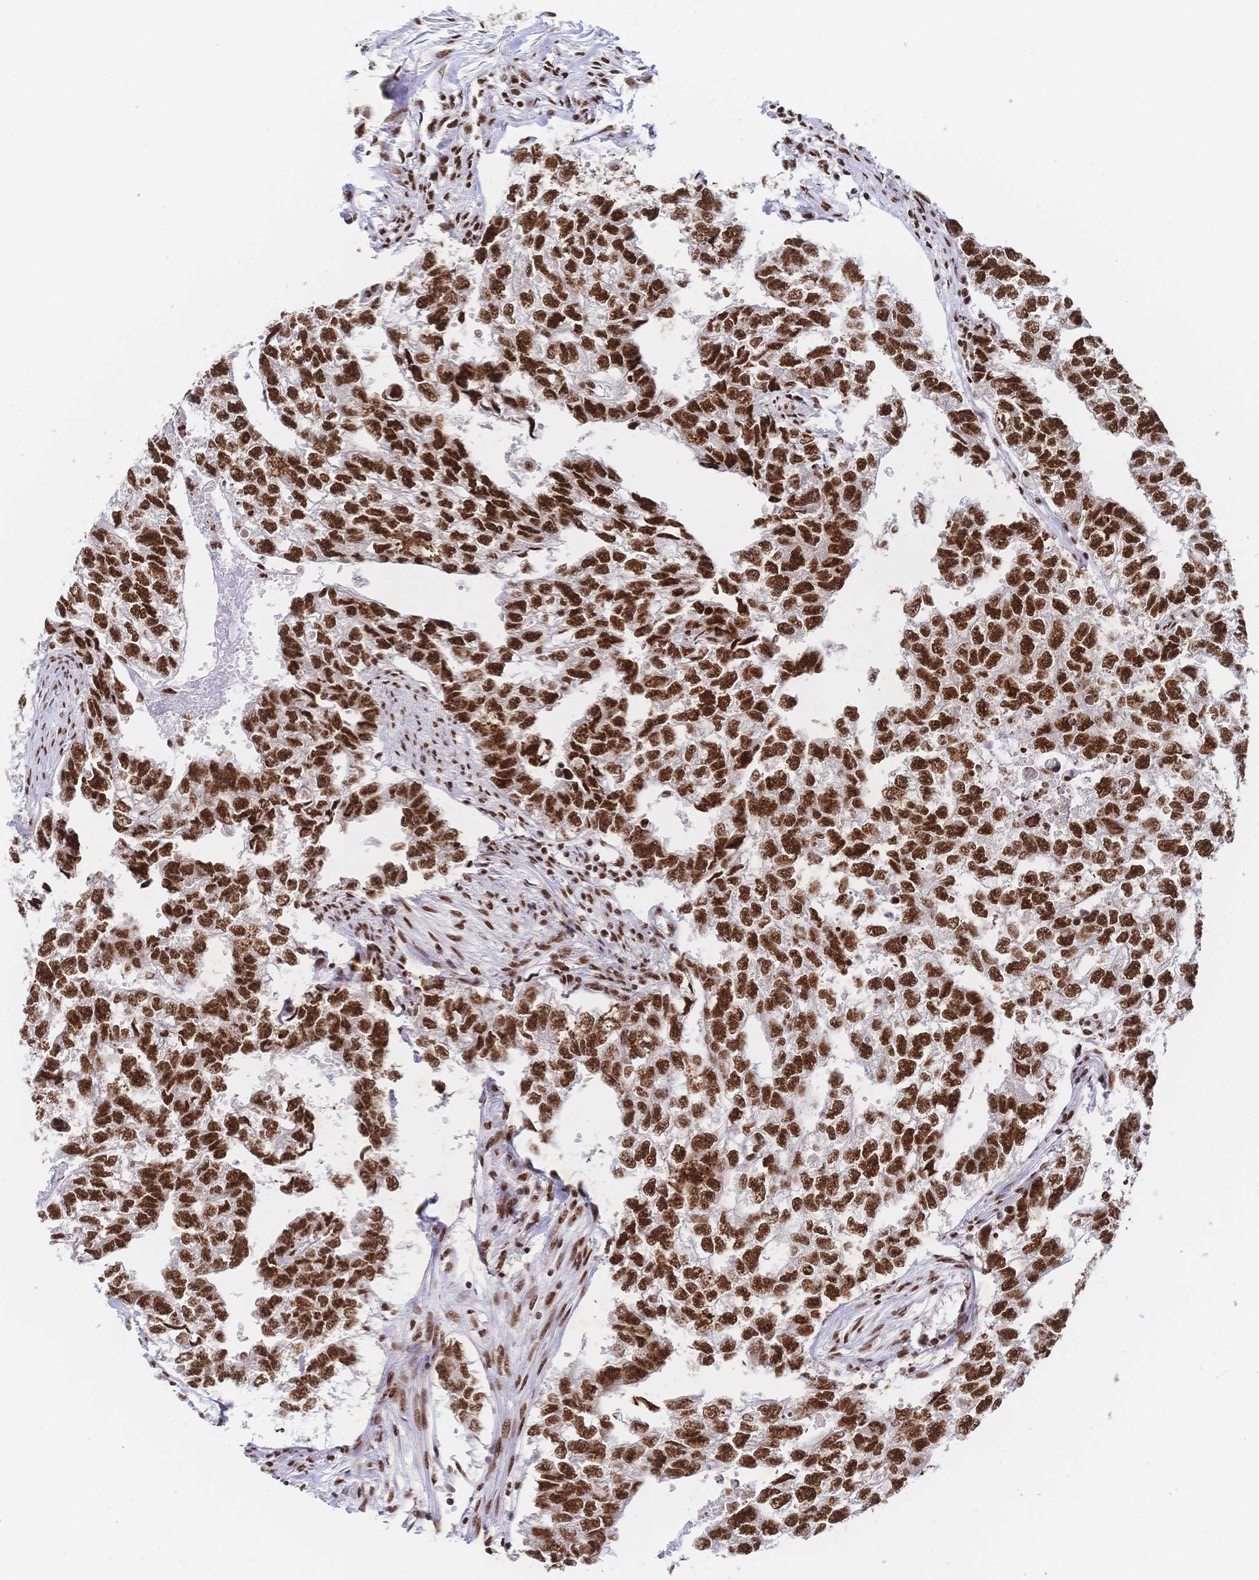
{"staining": {"intensity": "strong", "quantity": ">75%", "location": "nuclear"}, "tissue": "testis cancer", "cell_type": "Tumor cells", "image_type": "cancer", "snomed": [{"axis": "morphology", "description": "Carcinoma, Embryonal, NOS"}, {"axis": "morphology", "description": "Teratoma, malignant, NOS"}, {"axis": "topography", "description": "Testis"}], "caption": "Testis cancer stained for a protein exhibits strong nuclear positivity in tumor cells.", "gene": "SRSF1", "patient": {"sex": "male", "age": 44}}